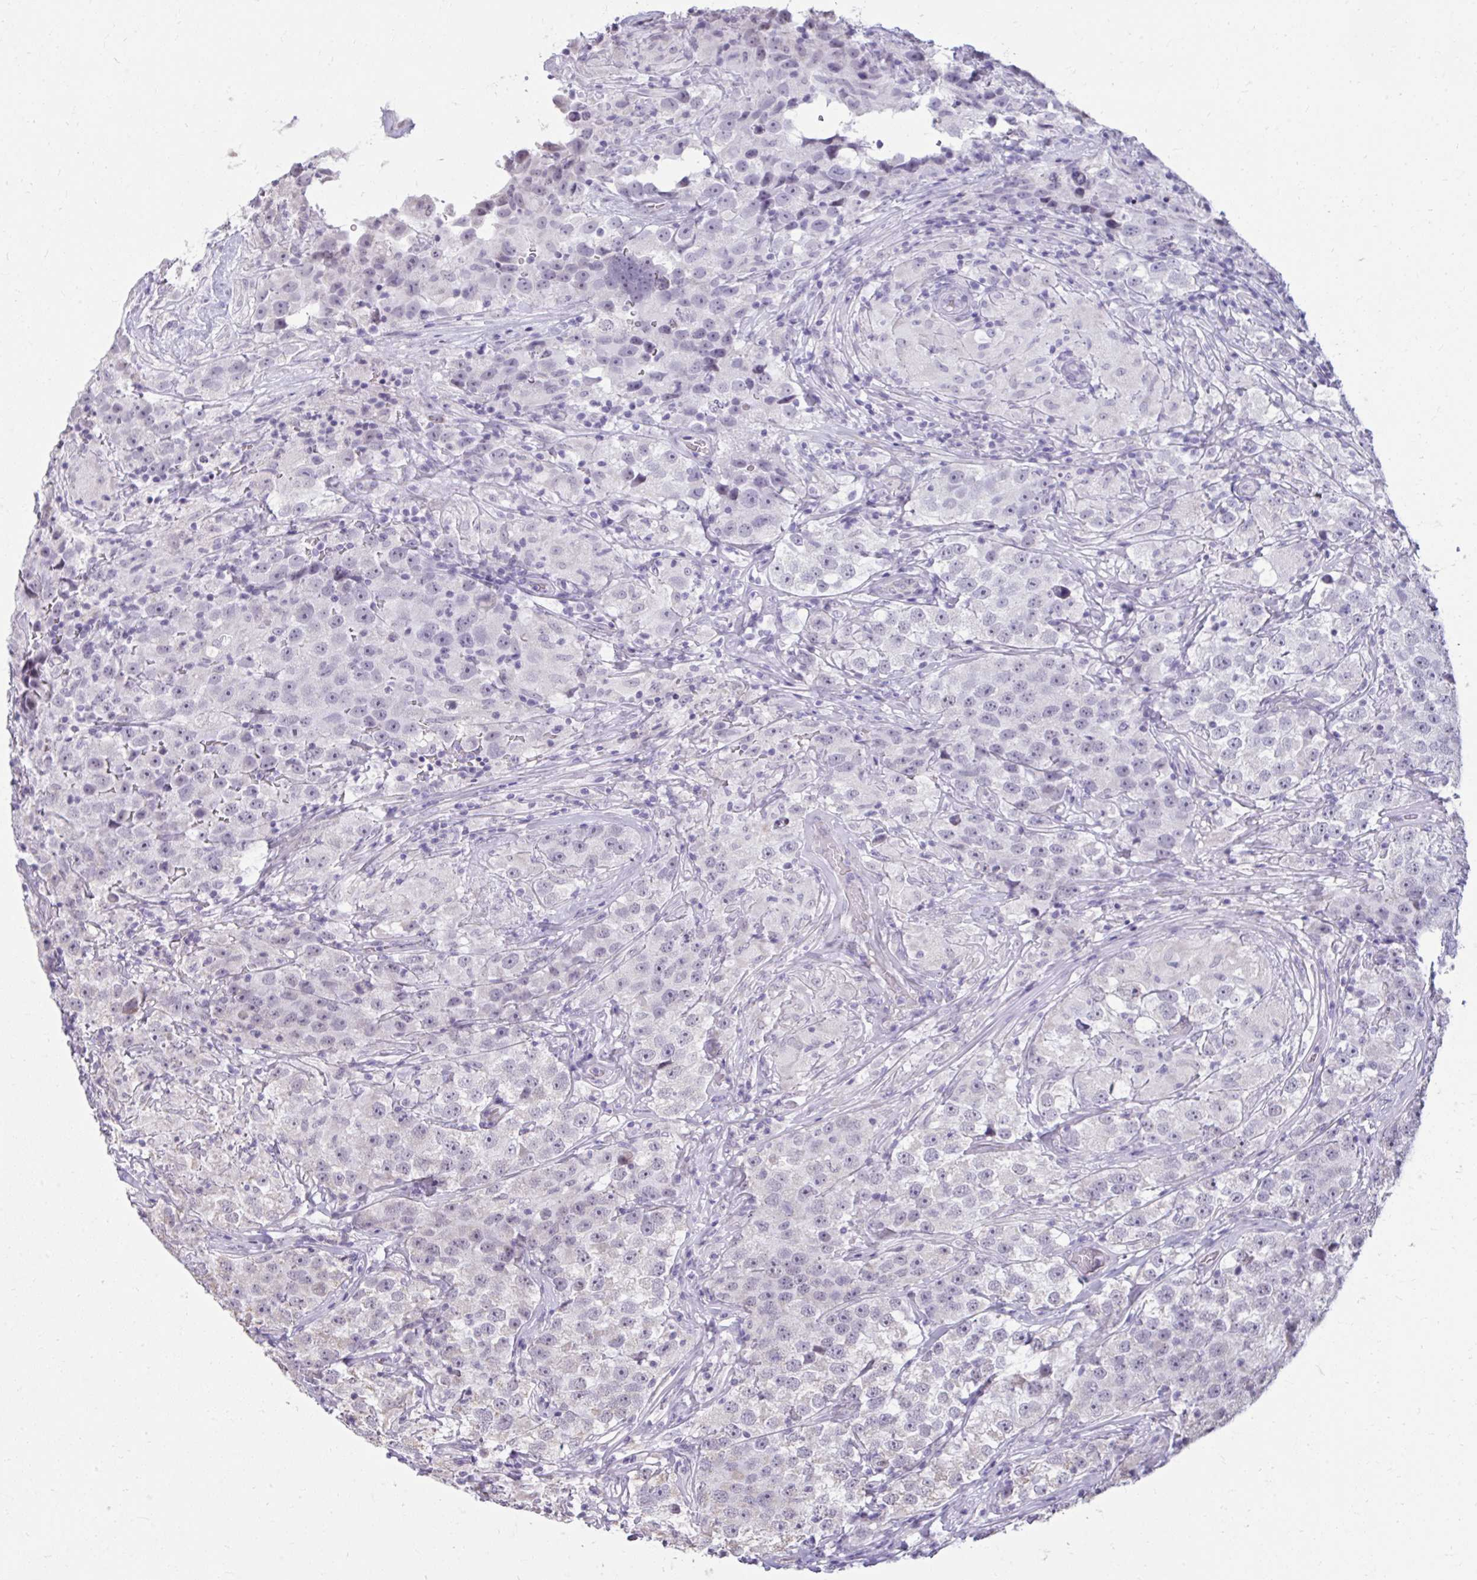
{"staining": {"intensity": "negative", "quantity": "none", "location": "none"}, "tissue": "testis cancer", "cell_type": "Tumor cells", "image_type": "cancer", "snomed": [{"axis": "morphology", "description": "Seminoma, NOS"}, {"axis": "topography", "description": "Testis"}], "caption": "Seminoma (testis) stained for a protein using IHC demonstrates no staining tumor cells.", "gene": "NPPA", "patient": {"sex": "male", "age": 46}}